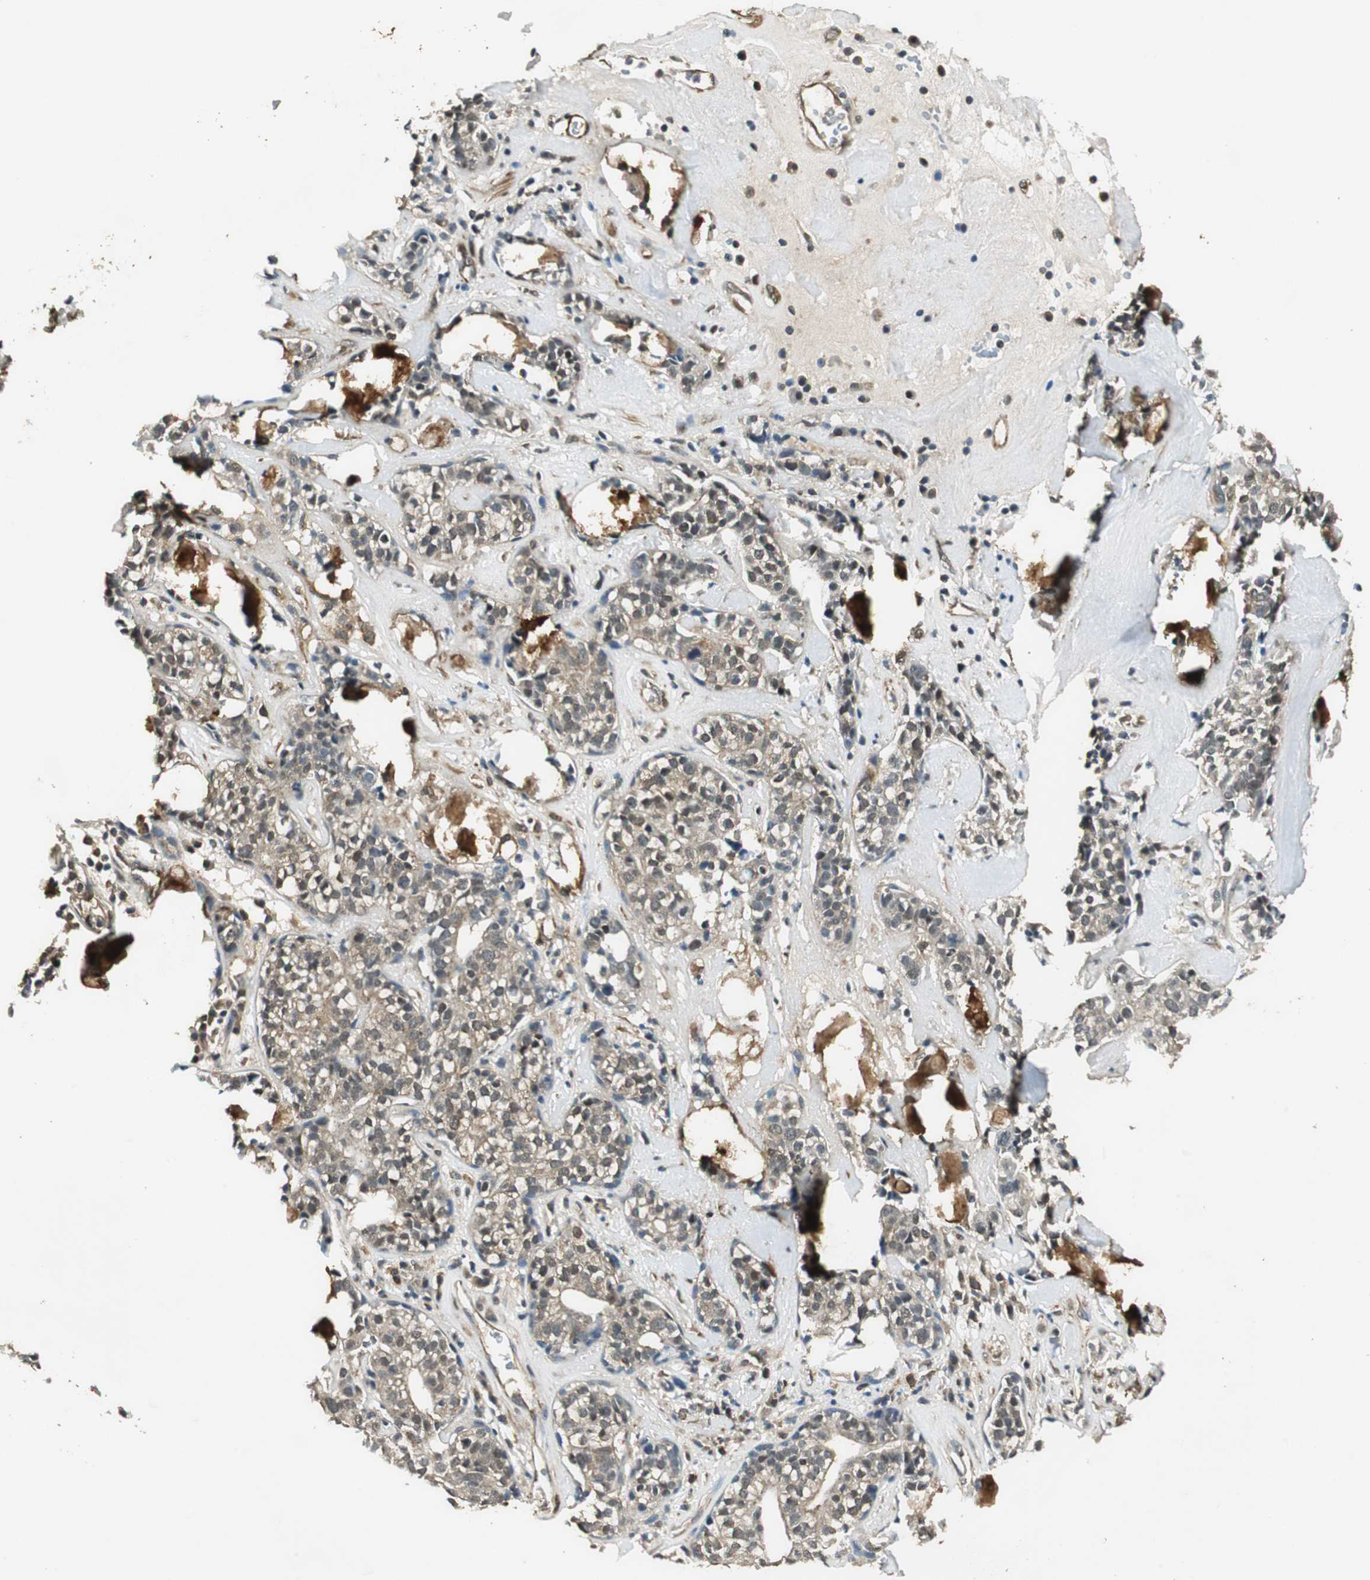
{"staining": {"intensity": "weak", "quantity": ">75%", "location": "cytoplasmic/membranous,nuclear"}, "tissue": "head and neck cancer", "cell_type": "Tumor cells", "image_type": "cancer", "snomed": [{"axis": "morphology", "description": "Adenocarcinoma, NOS"}, {"axis": "topography", "description": "Salivary gland"}, {"axis": "topography", "description": "Head-Neck"}], "caption": "A photomicrograph showing weak cytoplasmic/membranous and nuclear staining in about >75% of tumor cells in head and neck cancer, as visualized by brown immunohistochemical staining.", "gene": "PSMB4", "patient": {"sex": "female", "age": 65}}